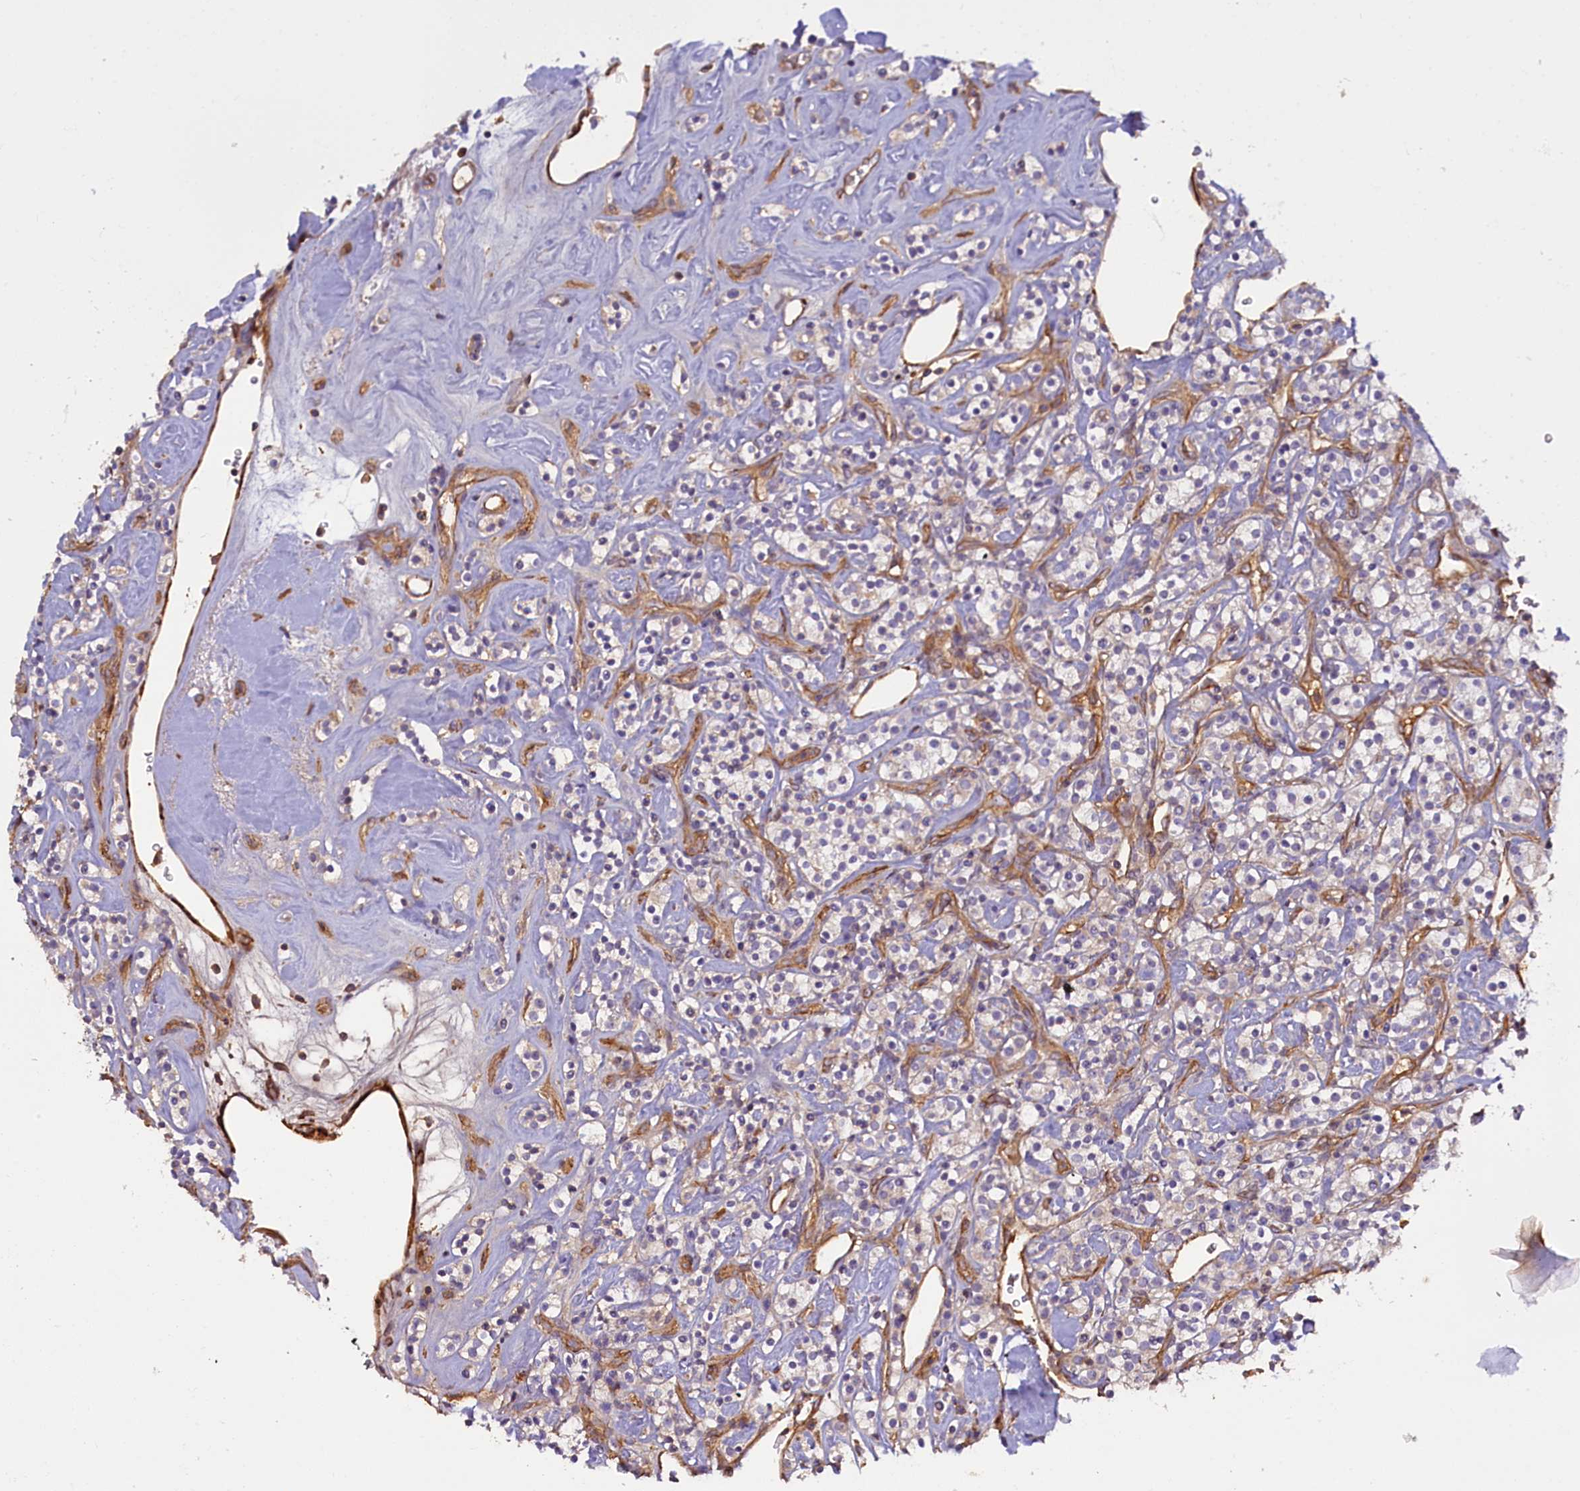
{"staining": {"intensity": "negative", "quantity": "none", "location": "none"}, "tissue": "renal cancer", "cell_type": "Tumor cells", "image_type": "cancer", "snomed": [{"axis": "morphology", "description": "Adenocarcinoma, NOS"}, {"axis": "topography", "description": "Kidney"}], "caption": "Human renal adenocarcinoma stained for a protein using immunohistochemistry displays no staining in tumor cells.", "gene": "FUZ", "patient": {"sex": "male", "age": 77}}